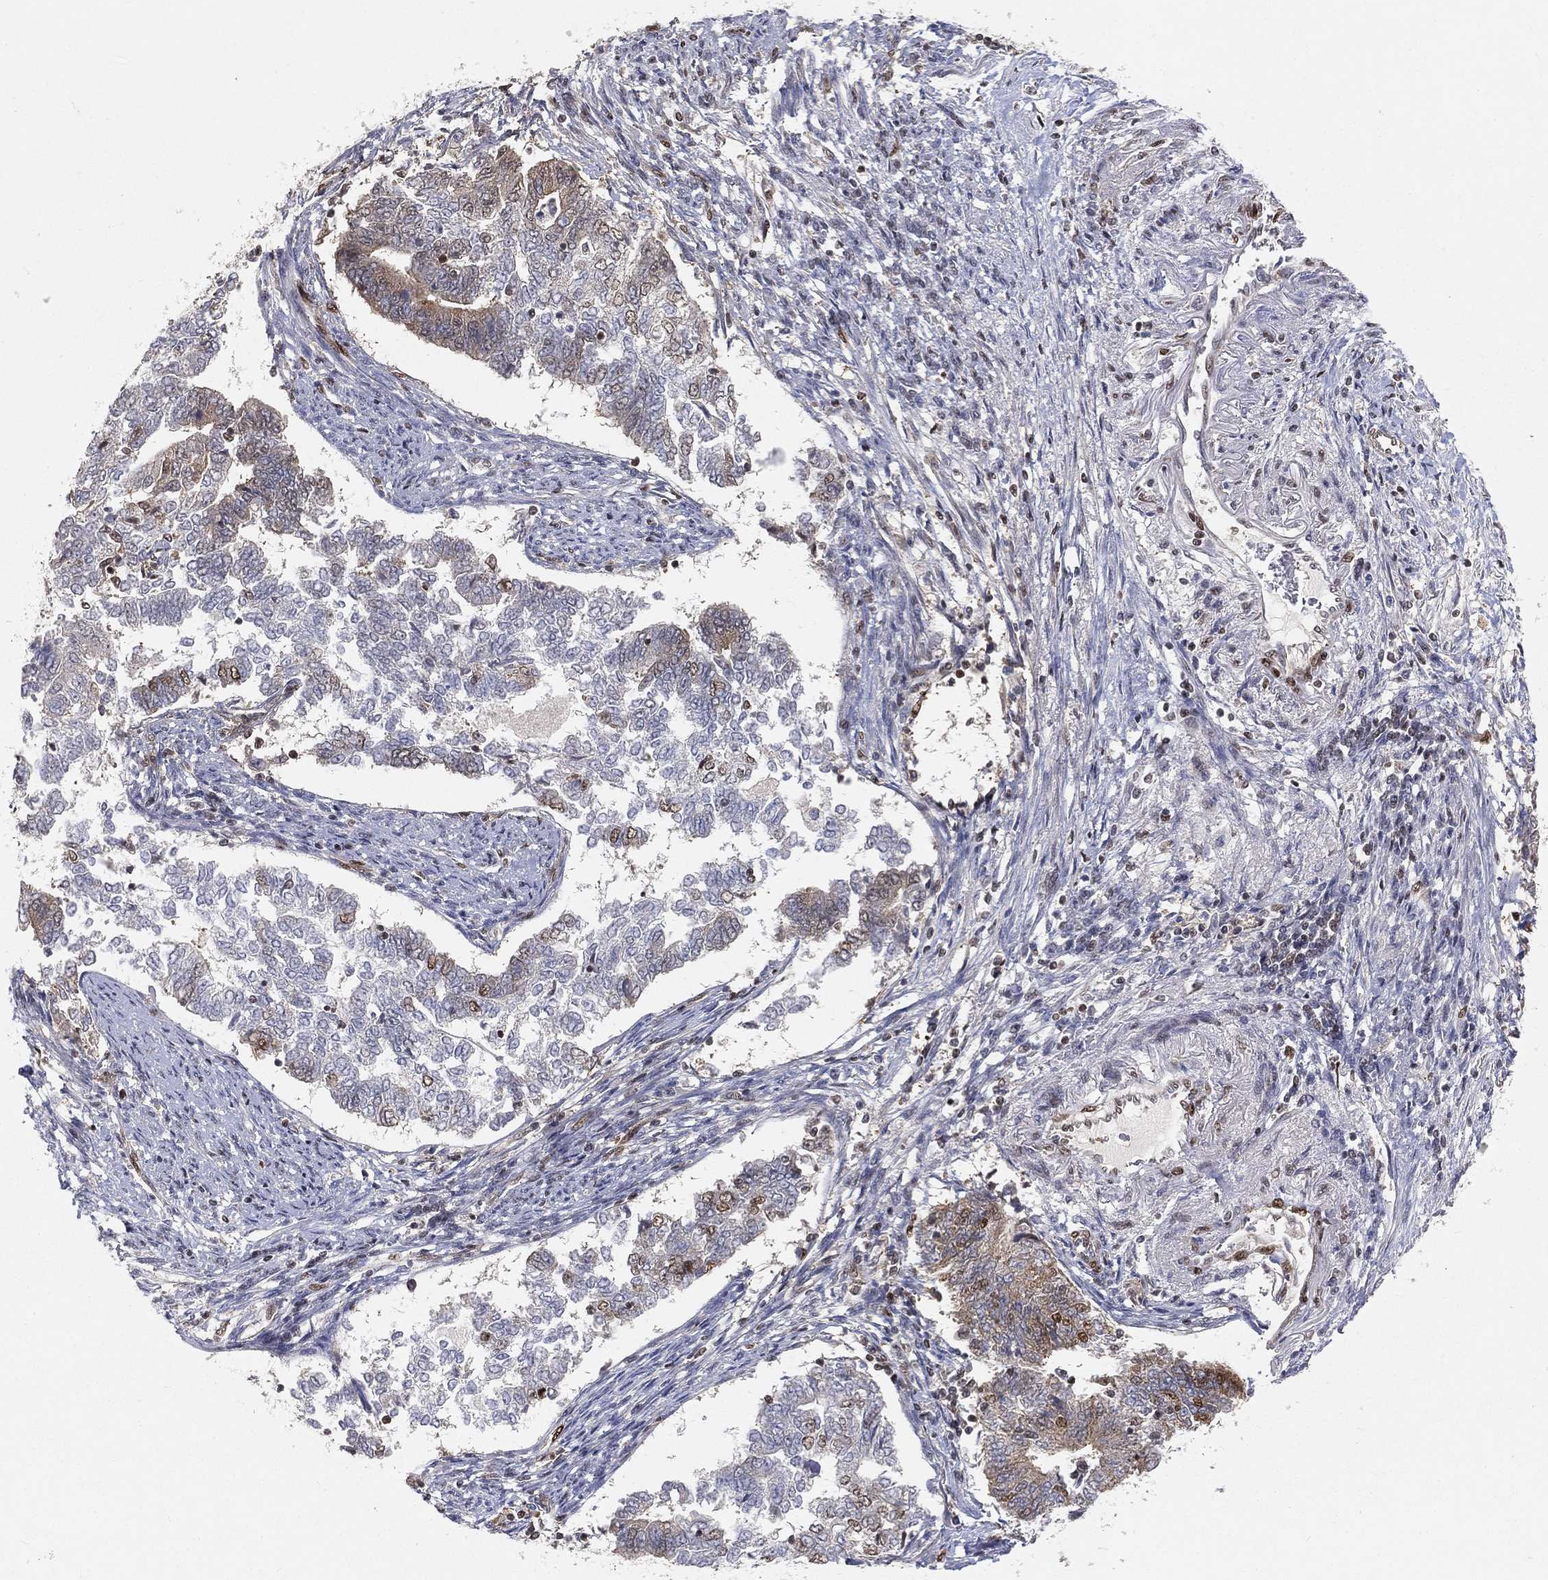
{"staining": {"intensity": "weak", "quantity": "<25%", "location": "cytoplasmic/membranous"}, "tissue": "endometrial cancer", "cell_type": "Tumor cells", "image_type": "cancer", "snomed": [{"axis": "morphology", "description": "Adenocarcinoma, NOS"}, {"axis": "topography", "description": "Endometrium"}], "caption": "Immunohistochemistry (IHC) image of neoplastic tissue: human endometrial adenocarcinoma stained with DAB (3,3'-diaminobenzidine) demonstrates no significant protein staining in tumor cells. Brightfield microscopy of immunohistochemistry (IHC) stained with DAB (3,3'-diaminobenzidine) (brown) and hematoxylin (blue), captured at high magnification.", "gene": "CRTC3", "patient": {"sex": "female", "age": 65}}